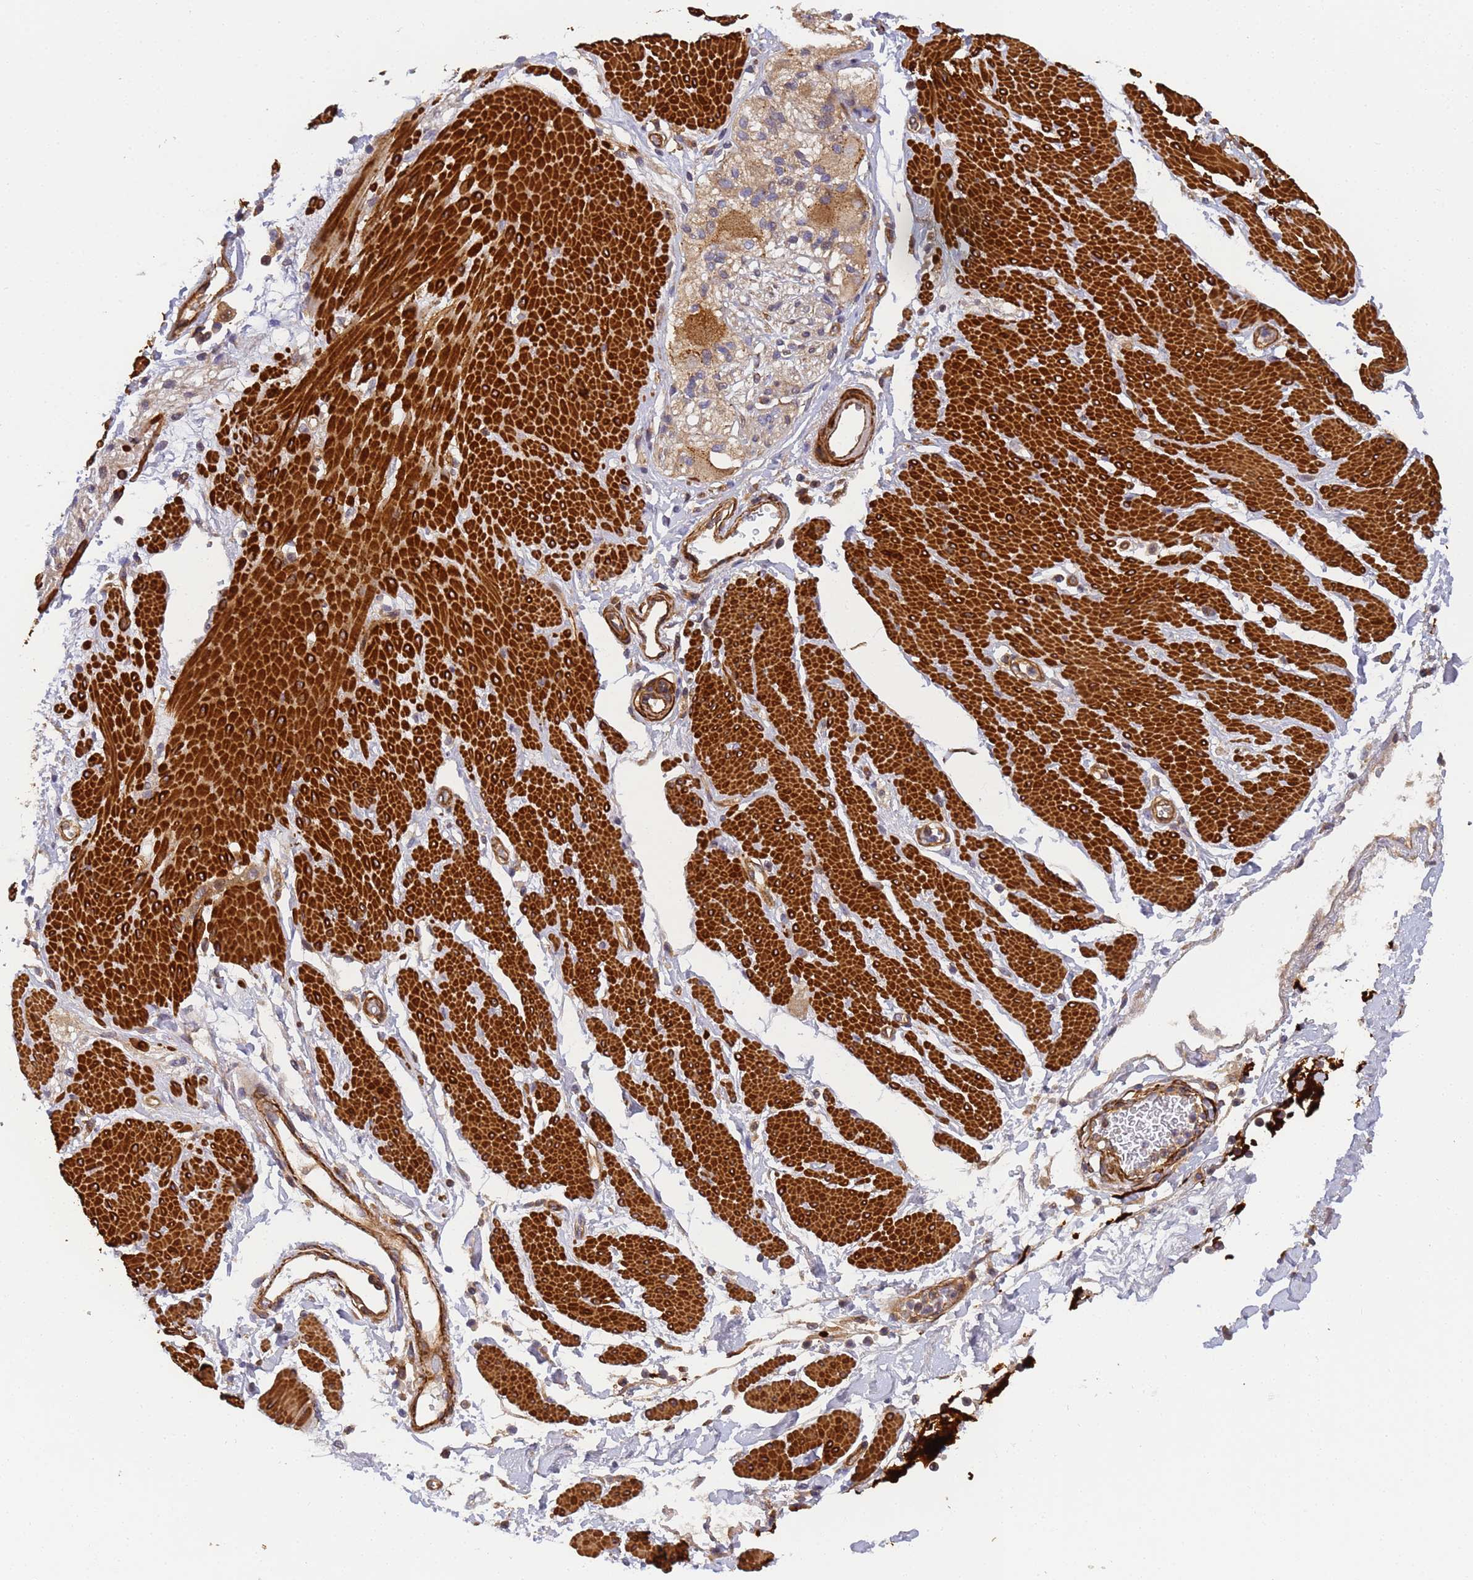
{"staining": {"intensity": "moderate", "quantity": "25%-75%", "location": "cytoplasmic/membranous"}, "tissue": "soft tissue", "cell_type": "Fibroblasts", "image_type": "normal", "snomed": [{"axis": "morphology", "description": "Normal tissue, NOS"}, {"axis": "morphology", "description": "Adenocarcinoma, NOS"}, {"axis": "topography", "description": "Duodenum"}, {"axis": "topography", "description": "Peripheral nerve tissue"}], "caption": "IHC image of benign soft tissue: soft tissue stained using immunohistochemistry displays medium levels of moderate protein expression localized specifically in the cytoplasmic/membranous of fibroblasts, appearing as a cytoplasmic/membranous brown color.", "gene": "RALGAPA2", "patient": {"sex": "female", "age": 60}}